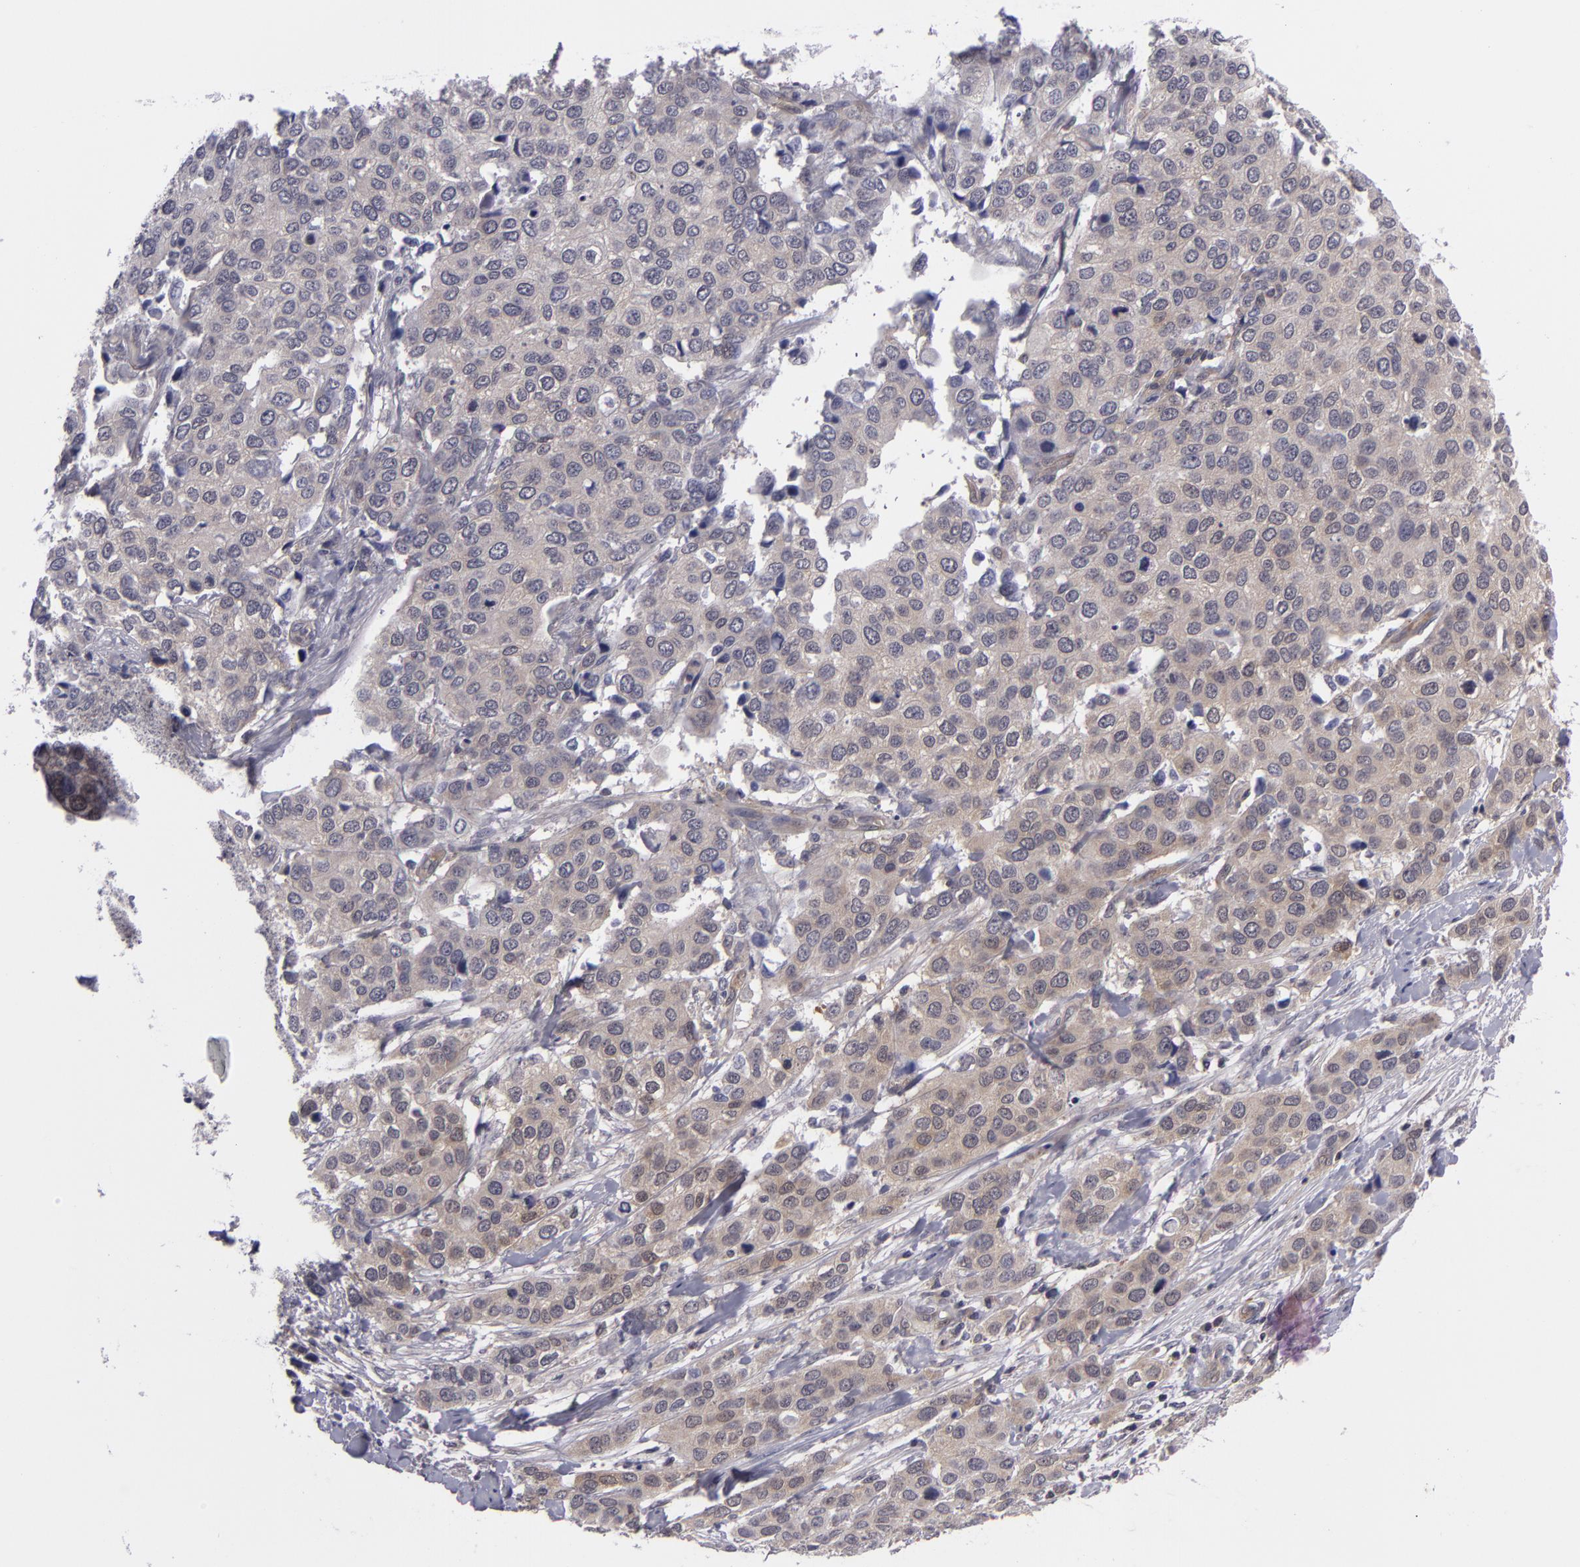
{"staining": {"intensity": "weak", "quantity": "25%-75%", "location": "cytoplasmic/membranous"}, "tissue": "cervical cancer", "cell_type": "Tumor cells", "image_type": "cancer", "snomed": [{"axis": "morphology", "description": "Squamous cell carcinoma, NOS"}, {"axis": "topography", "description": "Cervix"}], "caption": "Immunohistochemistry (IHC) image of human cervical cancer (squamous cell carcinoma) stained for a protein (brown), which exhibits low levels of weak cytoplasmic/membranous staining in about 25%-75% of tumor cells.", "gene": "BCL10", "patient": {"sex": "female", "age": 54}}